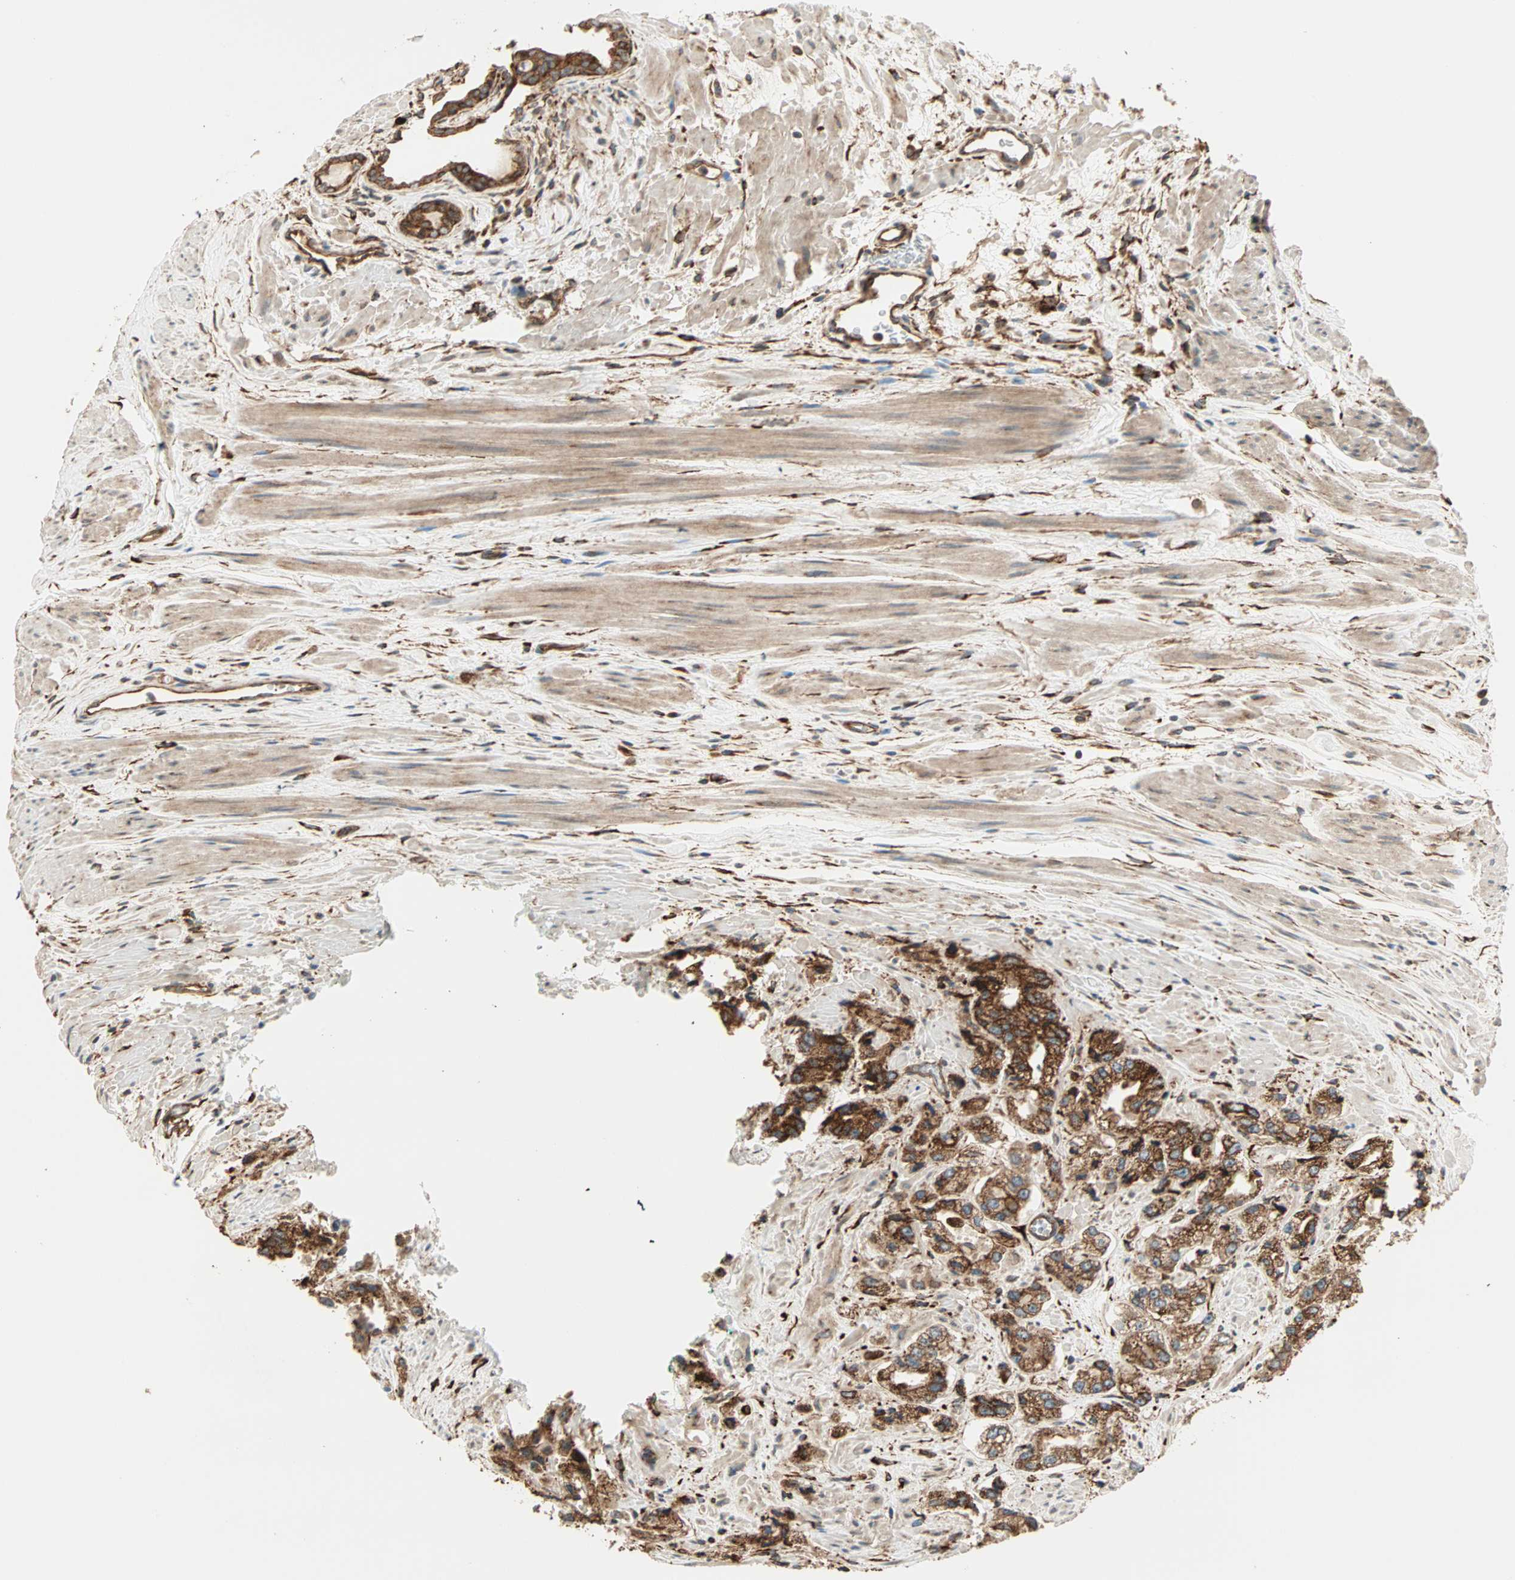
{"staining": {"intensity": "strong", "quantity": ">75%", "location": "cytoplasmic/membranous"}, "tissue": "prostate cancer", "cell_type": "Tumor cells", "image_type": "cancer", "snomed": [{"axis": "morphology", "description": "Adenocarcinoma, High grade"}, {"axis": "topography", "description": "Prostate"}], "caption": "Immunohistochemistry (IHC) photomicrograph of neoplastic tissue: human prostate cancer (adenocarcinoma (high-grade)) stained using IHC shows high levels of strong protein expression localized specifically in the cytoplasmic/membranous of tumor cells, appearing as a cytoplasmic/membranous brown color.", "gene": "P4HA1", "patient": {"sex": "male", "age": 58}}